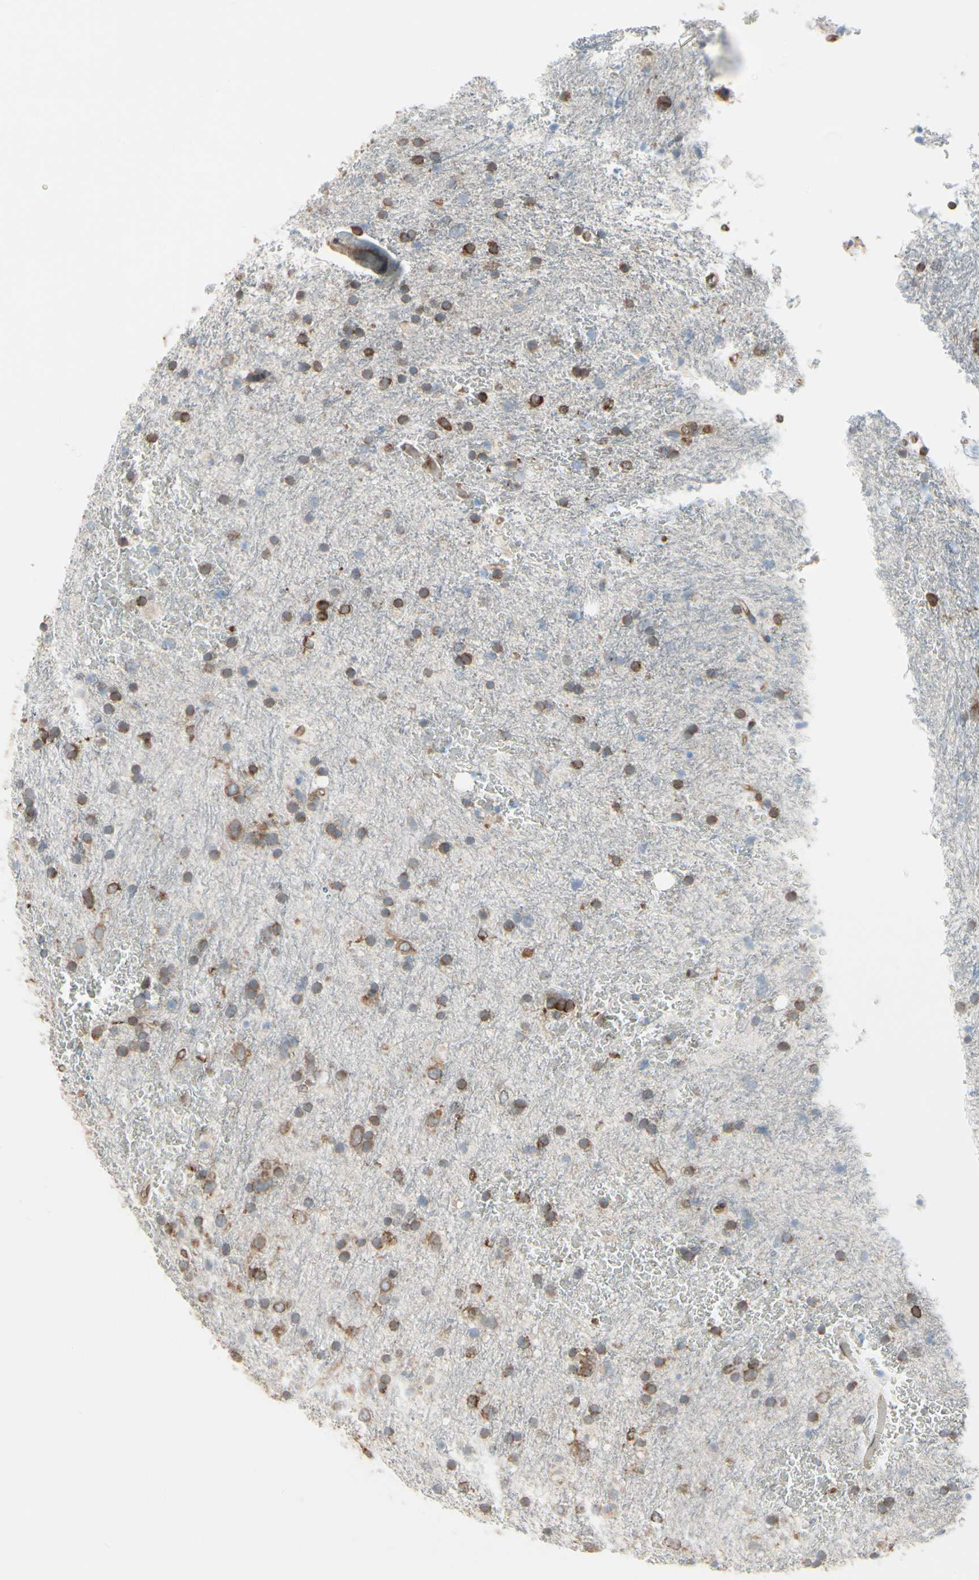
{"staining": {"intensity": "moderate", "quantity": ">75%", "location": "cytoplasmic/membranous"}, "tissue": "glioma", "cell_type": "Tumor cells", "image_type": "cancer", "snomed": [{"axis": "morphology", "description": "Glioma, malignant, Low grade"}, {"axis": "topography", "description": "Brain"}], "caption": "Protein analysis of malignant glioma (low-grade) tissue shows moderate cytoplasmic/membranous expression in approximately >75% of tumor cells.", "gene": "FNDC3A", "patient": {"sex": "male", "age": 77}}